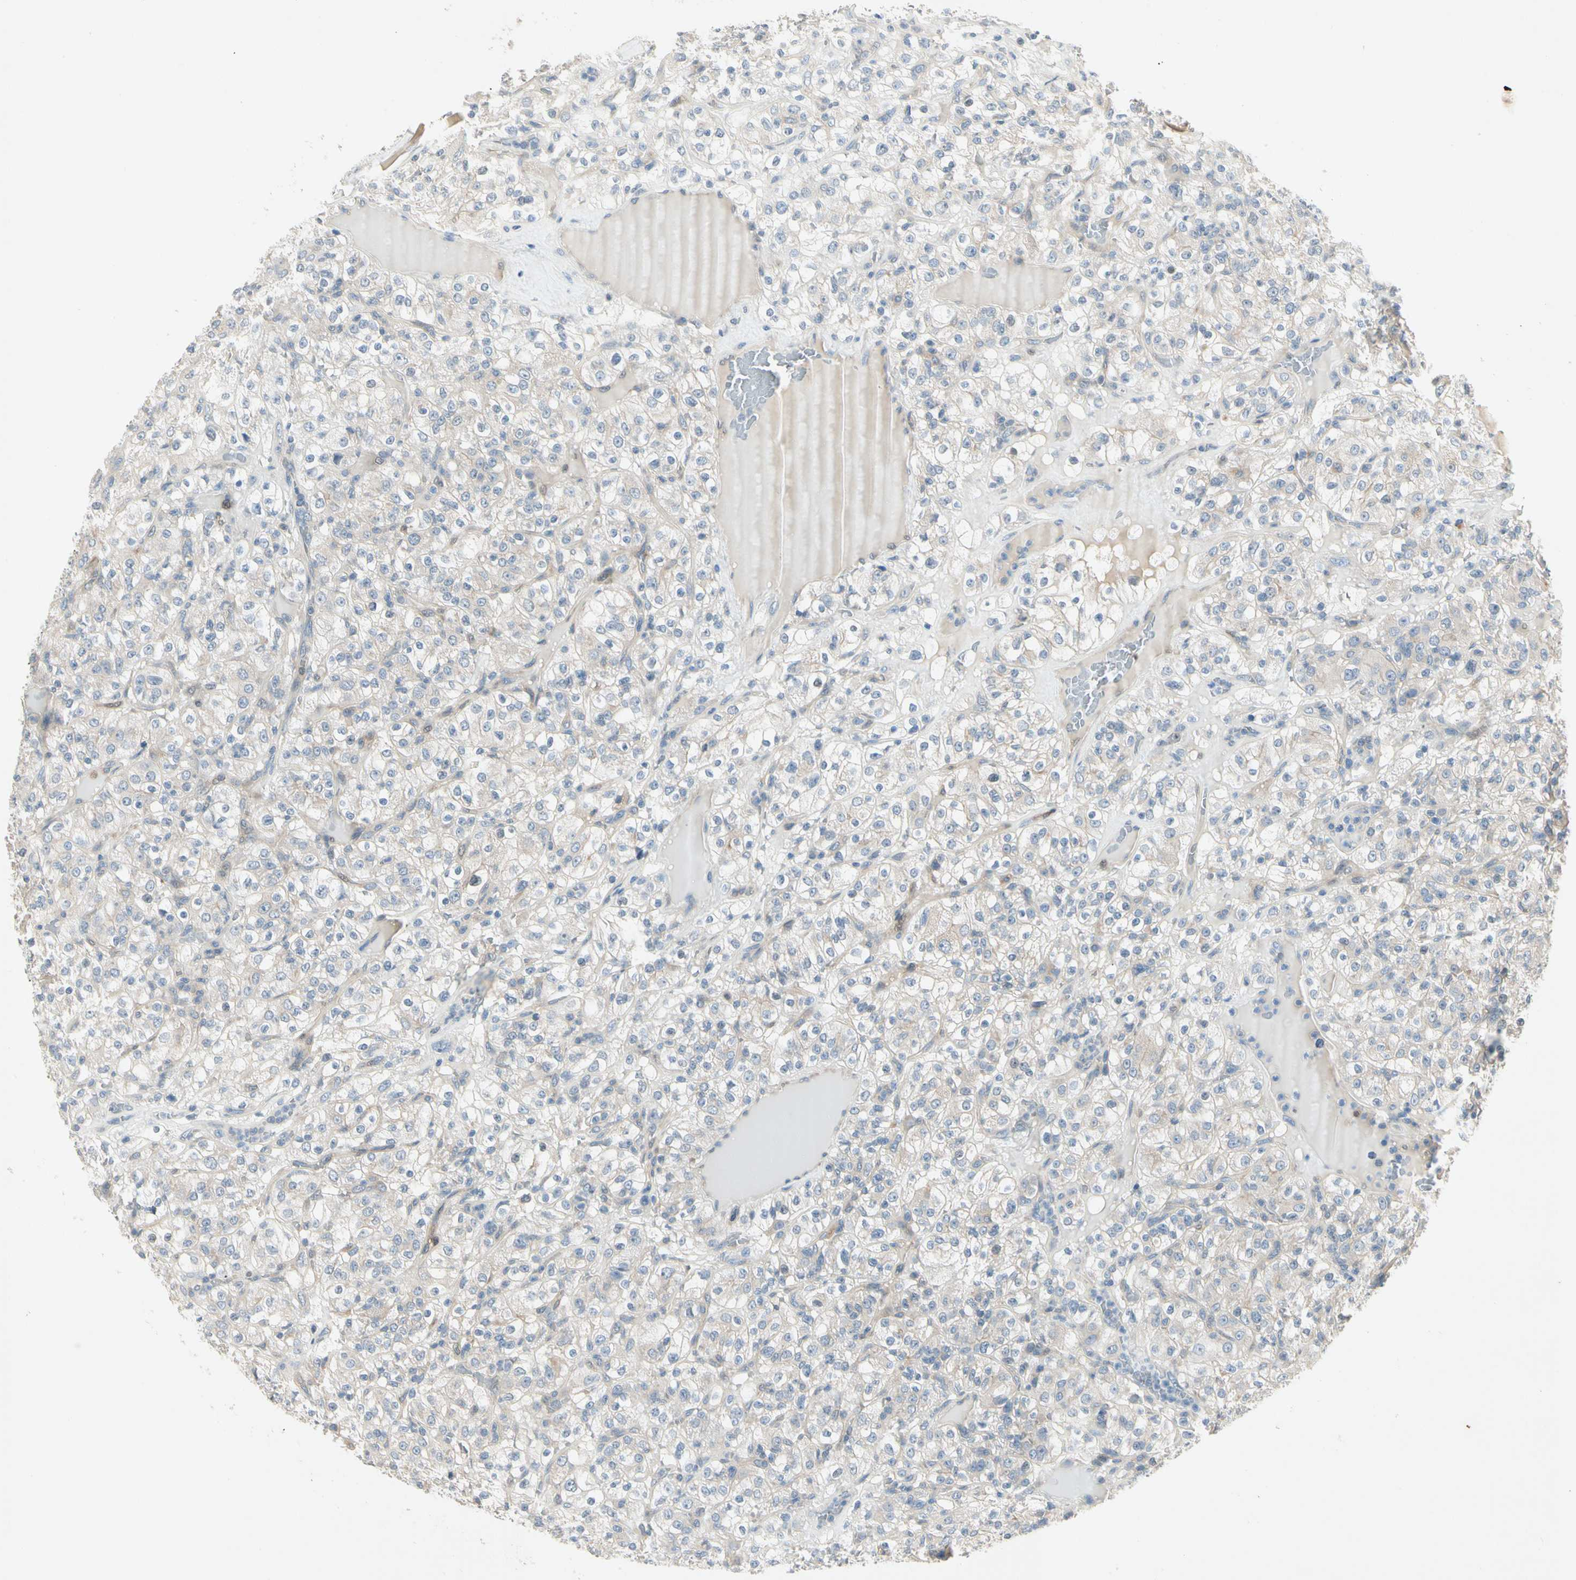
{"staining": {"intensity": "negative", "quantity": "none", "location": "none"}, "tissue": "renal cancer", "cell_type": "Tumor cells", "image_type": "cancer", "snomed": [{"axis": "morphology", "description": "Normal tissue, NOS"}, {"axis": "morphology", "description": "Adenocarcinoma, NOS"}, {"axis": "topography", "description": "Kidney"}], "caption": "This image is of renal cancer stained with immunohistochemistry to label a protein in brown with the nuclei are counter-stained blue. There is no staining in tumor cells.", "gene": "IL1R1", "patient": {"sex": "female", "age": 72}}